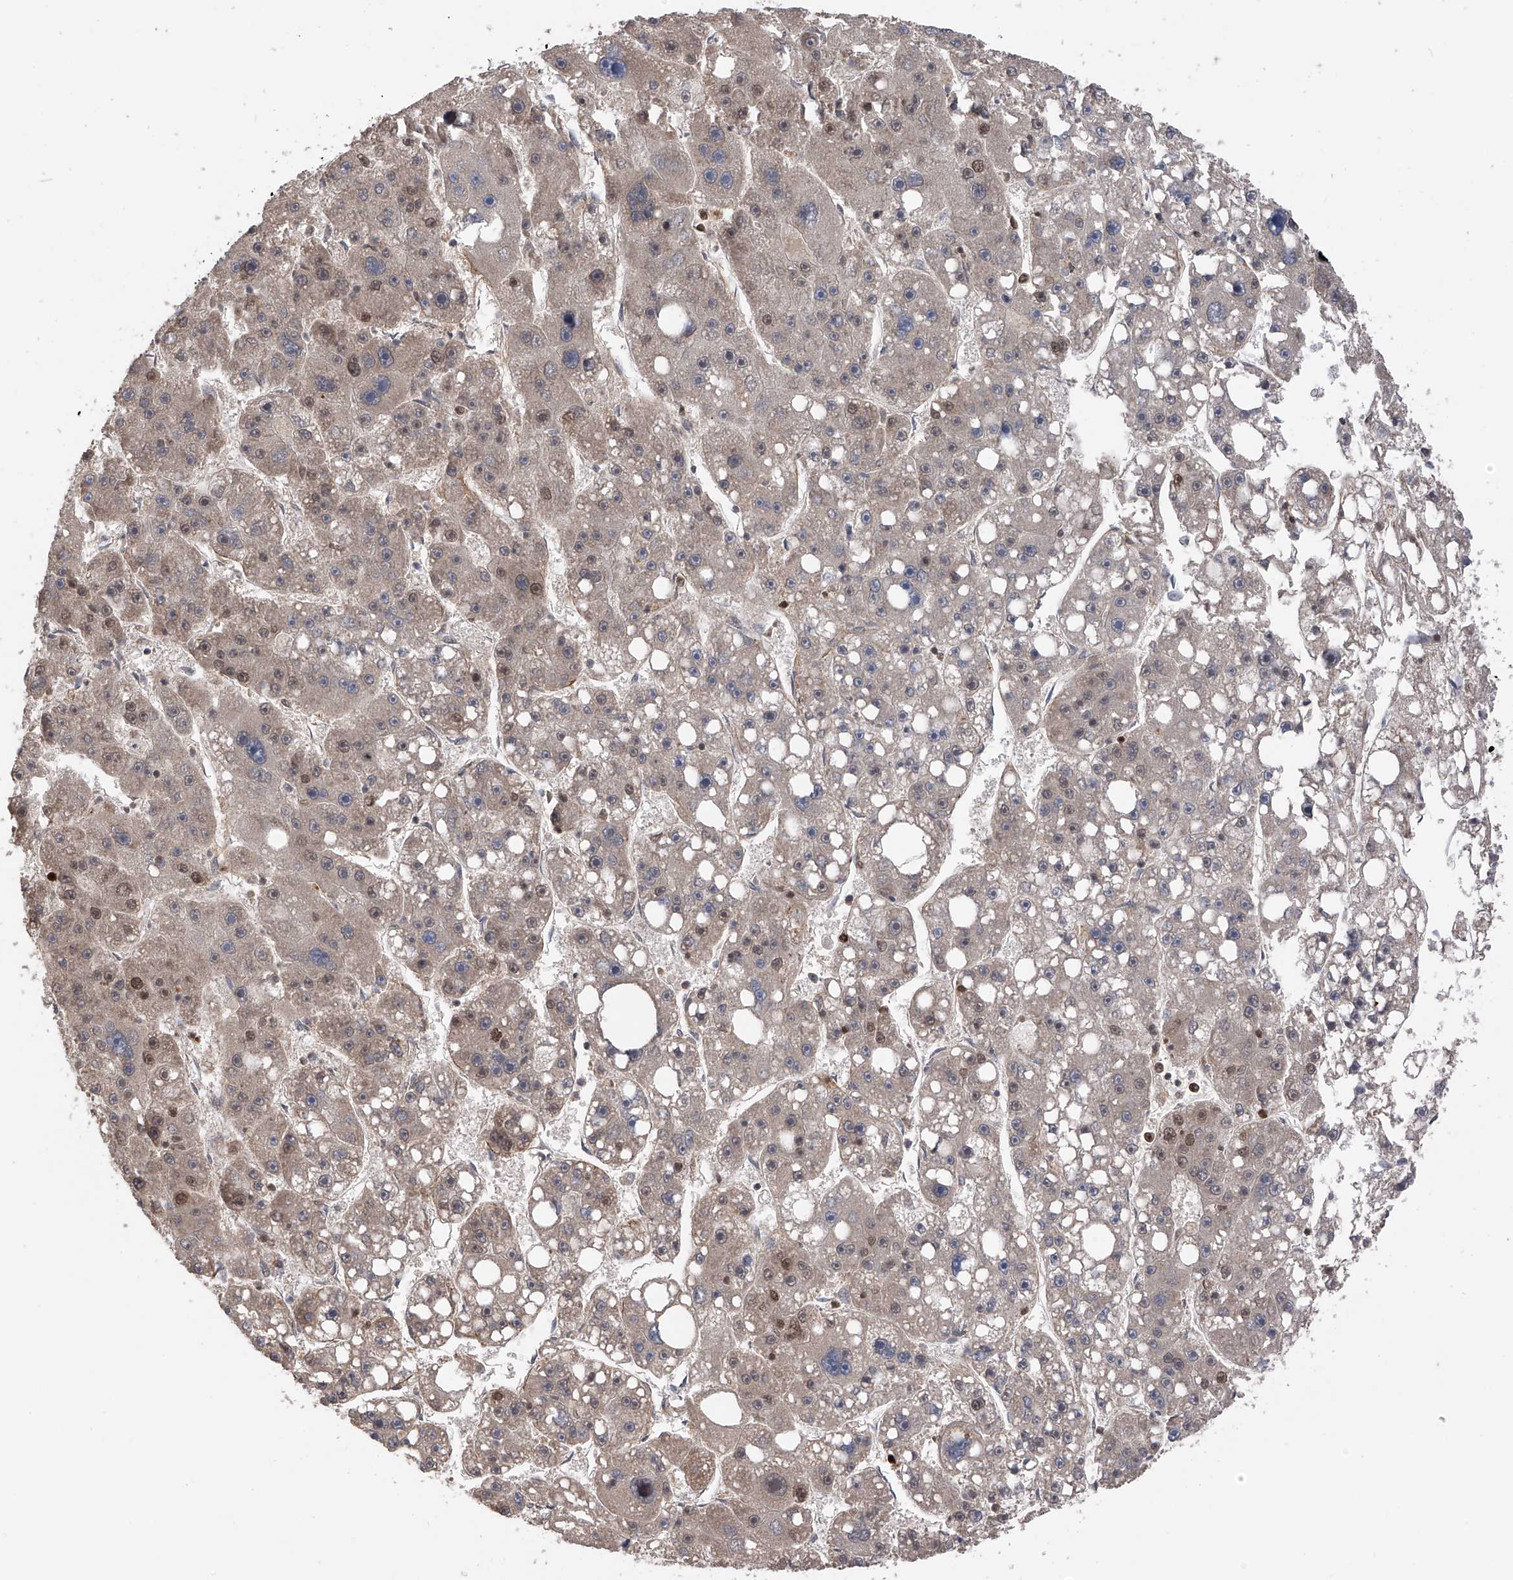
{"staining": {"intensity": "moderate", "quantity": "<25%", "location": "nuclear"}, "tissue": "liver cancer", "cell_type": "Tumor cells", "image_type": "cancer", "snomed": [{"axis": "morphology", "description": "Carcinoma, Hepatocellular, NOS"}, {"axis": "topography", "description": "Liver"}], "caption": "Protein expression by immunohistochemistry (IHC) demonstrates moderate nuclear staining in about <25% of tumor cells in liver hepatocellular carcinoma.", "gene": "DNAJC9", "patient": {"sex": "female", "age": 61}}